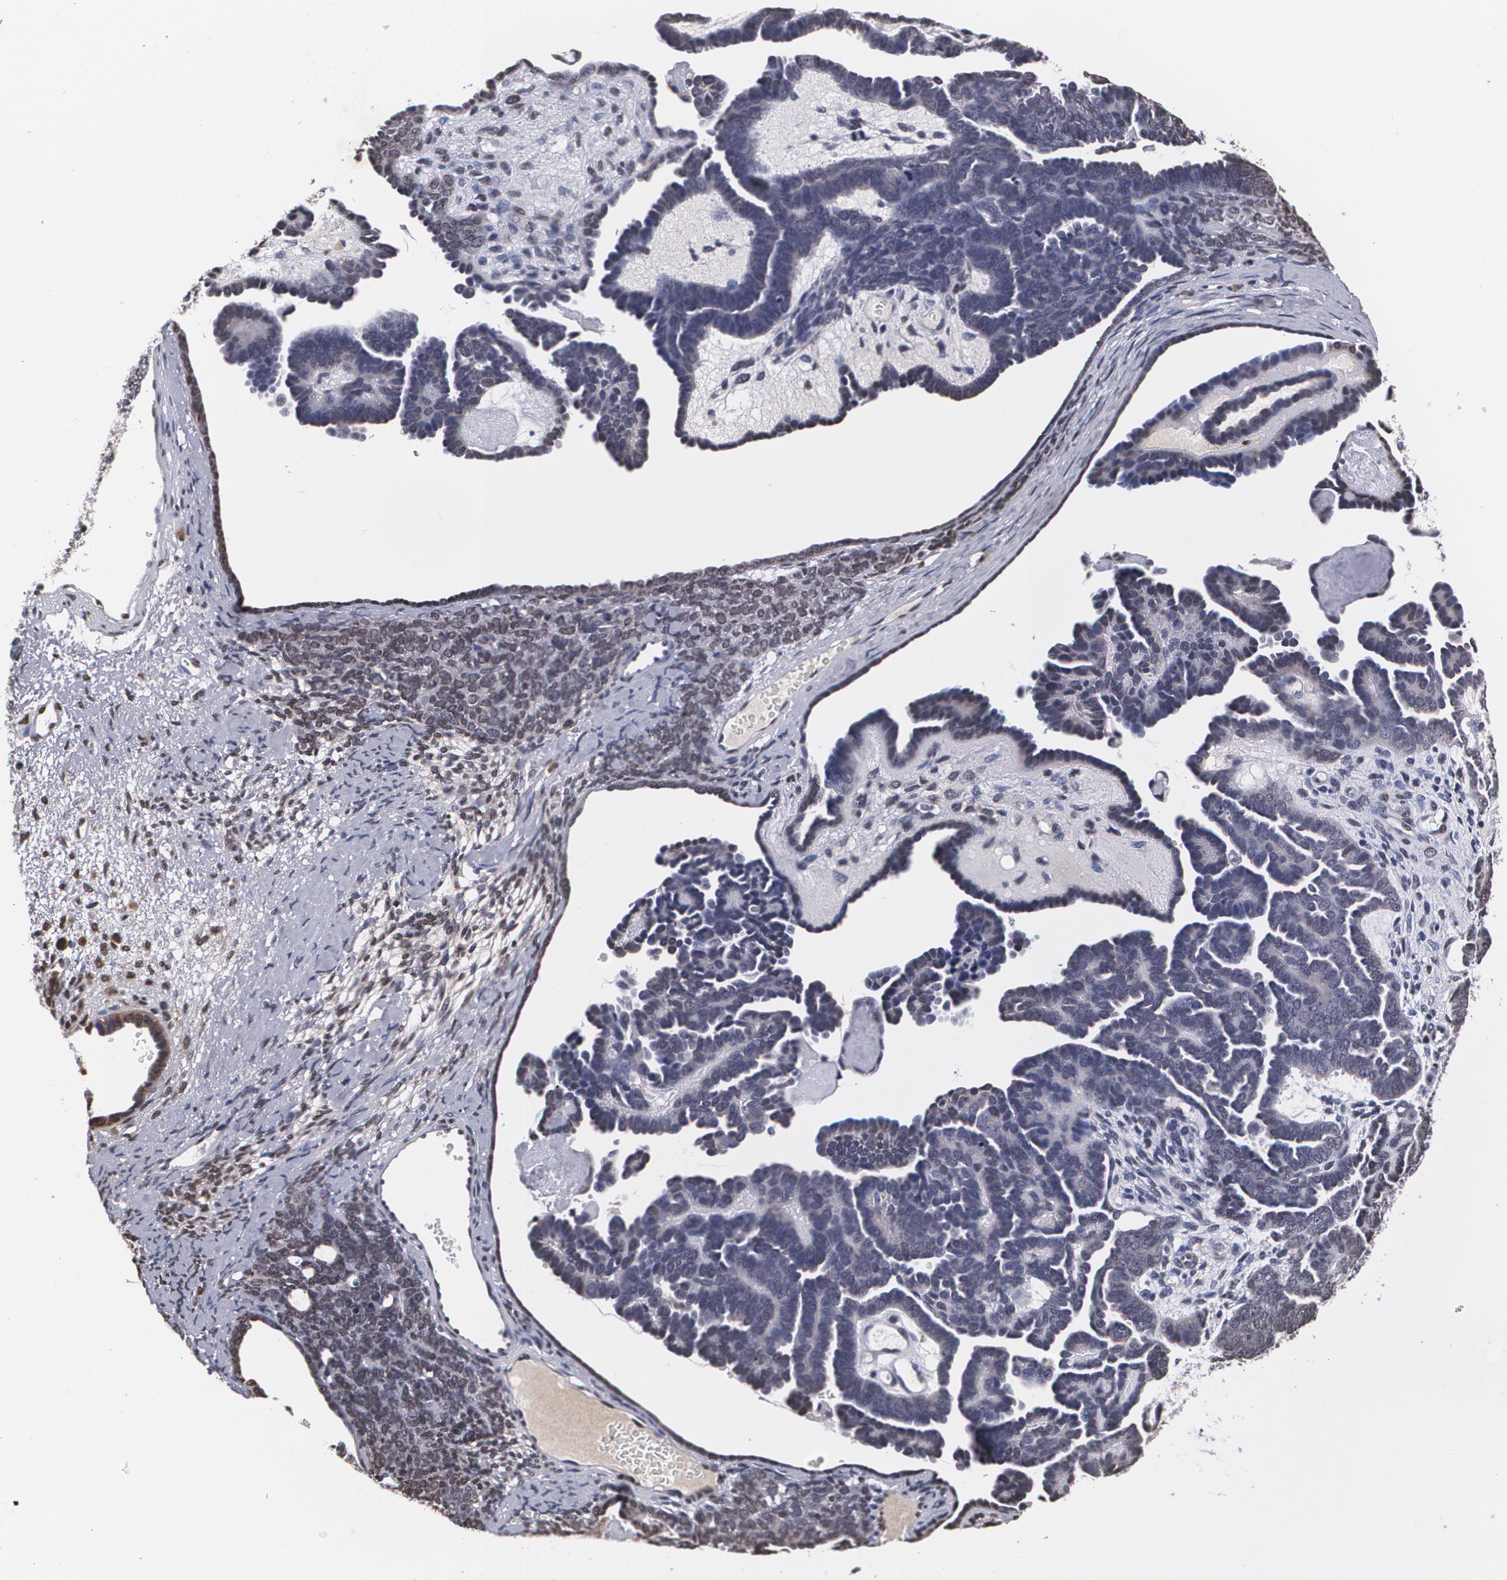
{"staining": {"intensity": "moderate", "quantity": "<25%", "location": "nuclear"}, "tissue": "endometrial cancer", "cell_type": "Tumor cells", "image_type": "cancer", "snomed": [{"axis": "morphology", "description": "Neoplasm, malignant, NOS"}, {"axis": "topography", "description": "Endometrium"}], "caption": "Moderate nuclear protein staining is present in approximately <25% of tumor cells in endometrial neoplasm (malignant). (DAB IHC, brown staining for protein, blue staining for nuclei).", "gene": "MVP", "patient": {"sex": "female", "age": 74}}